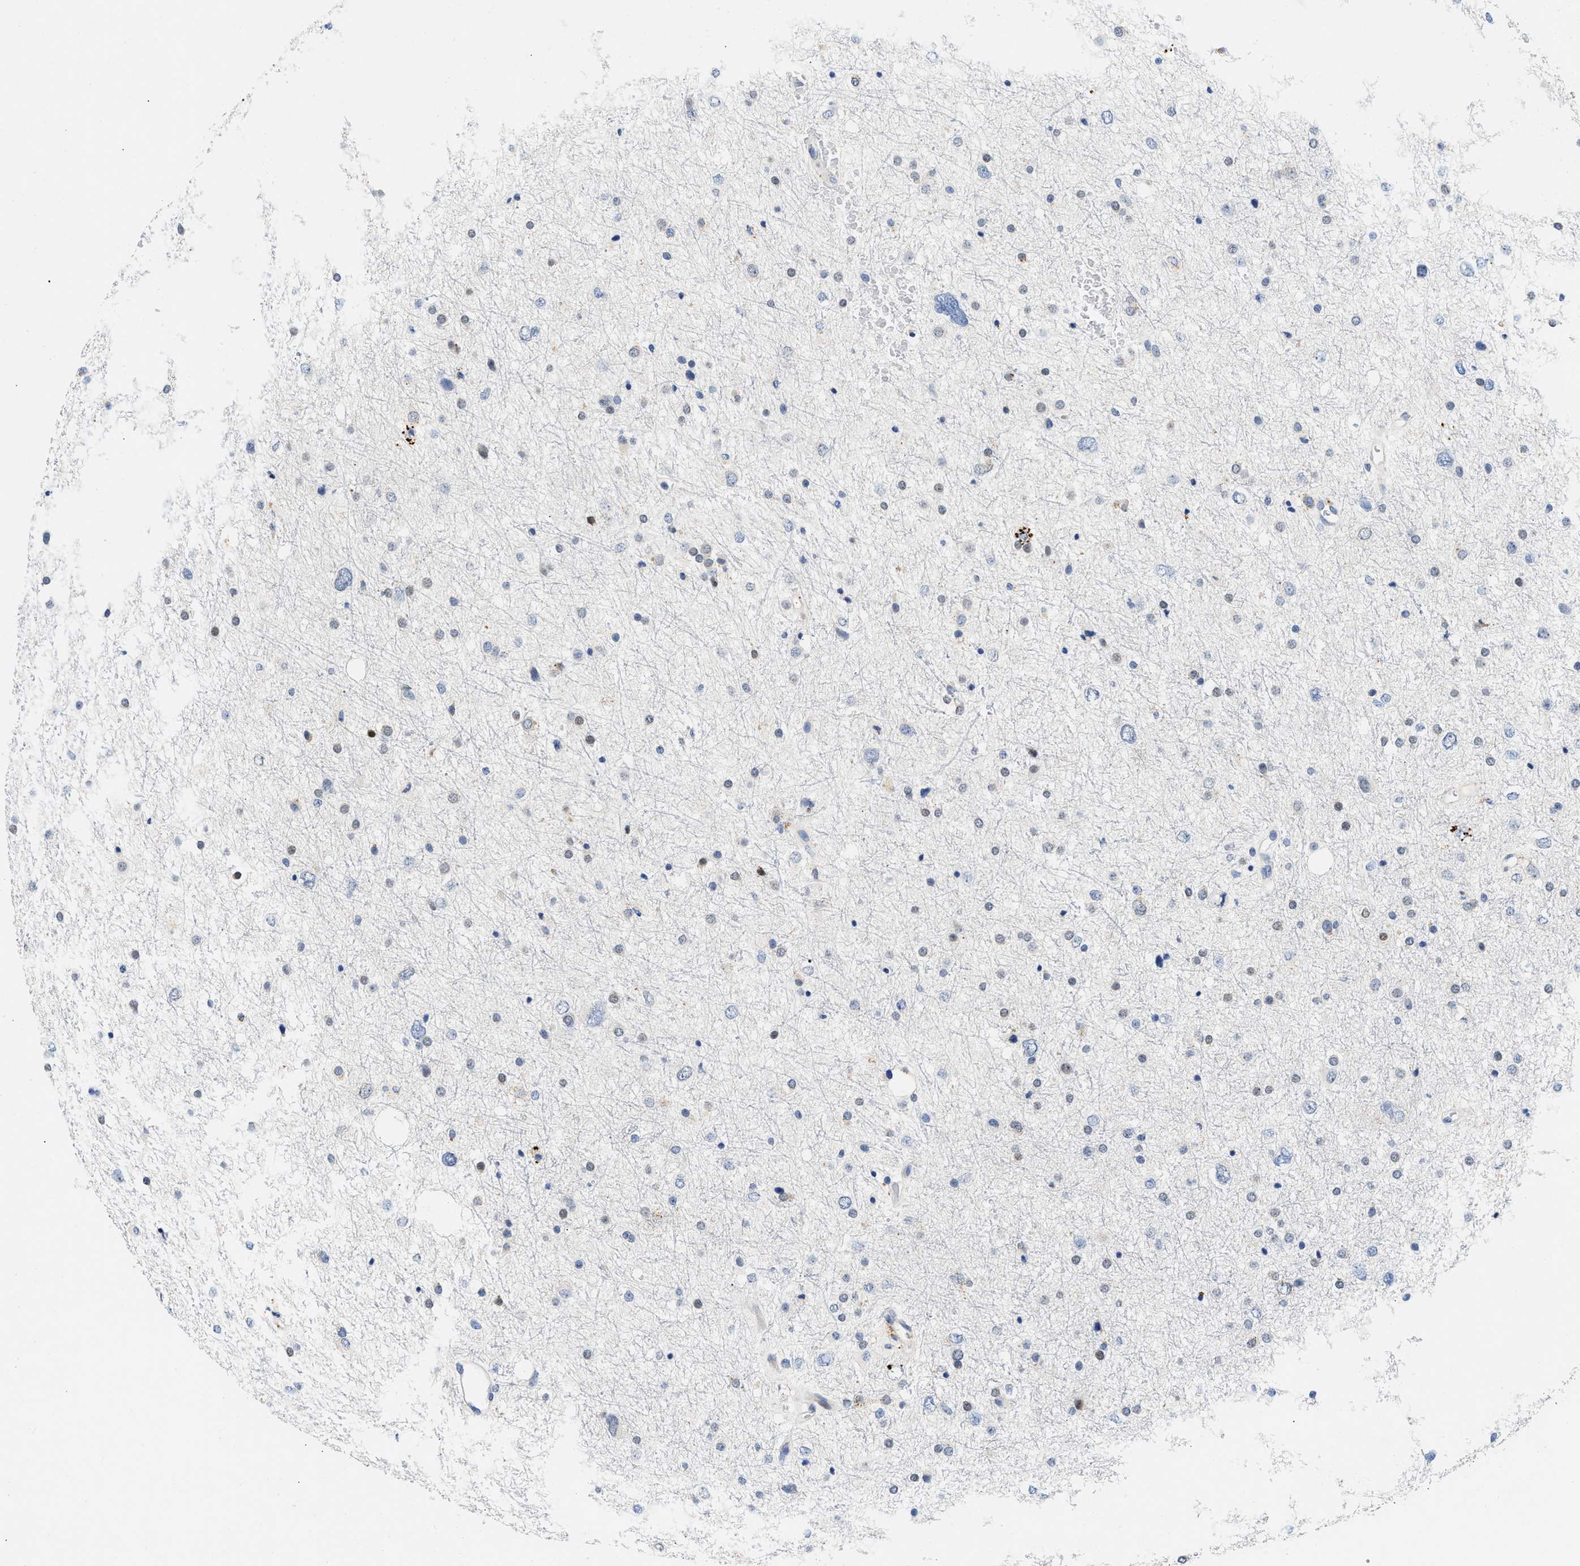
{"staining": {"intensity": "negative", "quantity": "none", "location": "none"}, "tissue": "glioma", "cell_type": "Tumor cells", "image_type": "cancer", "snomed": [{"axis": "morphology", "description": "Glioma, malignant, Low grade"}, {"axis": "topography", "description": "Brain"}], "caption": "A histopathology image of human malignant glioma (low-grade) is negative for staining in tumor cells.", "gene": "PPM1L", "patient": {"sex": "female", "age": 37}}